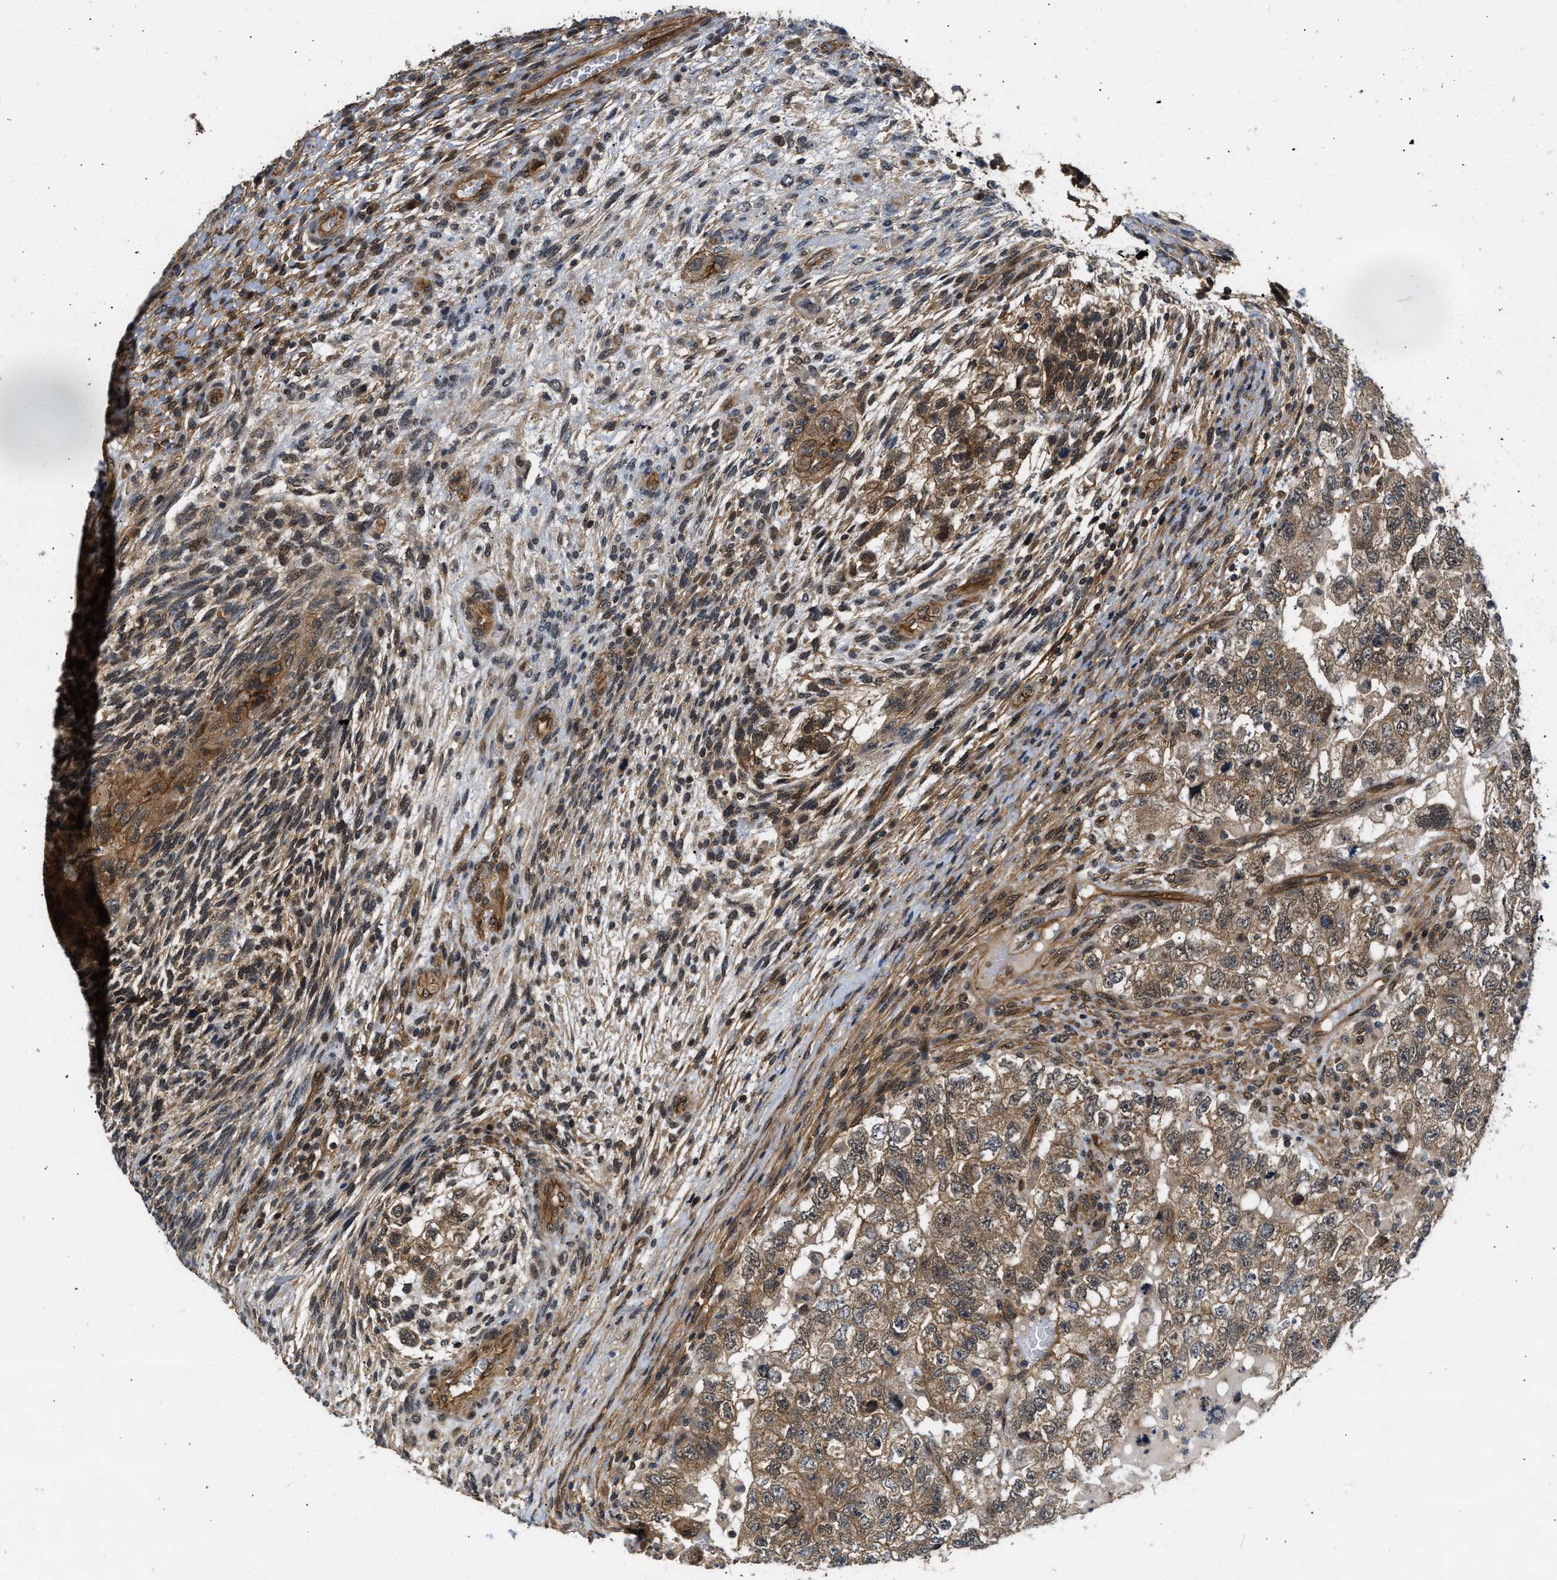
{"staining": {"intensity": "weak", "quantity": ">75%", "location": "cytoplasmic/membranous"}, "tissue": "testis cancer", "cell_type": "Tumor cells", "image_type": "cancer", "snomed": [{"axis": "morphology", "description": "Carcinoma, Embryonal, NOS"}, {"axis": "topography", "description": "Testis"}], "caption": "The micrograph exhibits a brown stain indicating the presence of a protein in the cytoplasmic/membranous of tumor cells in testis cancer.", "gene": "COPS2", "patient": {"sex": "male", "age": 36}}